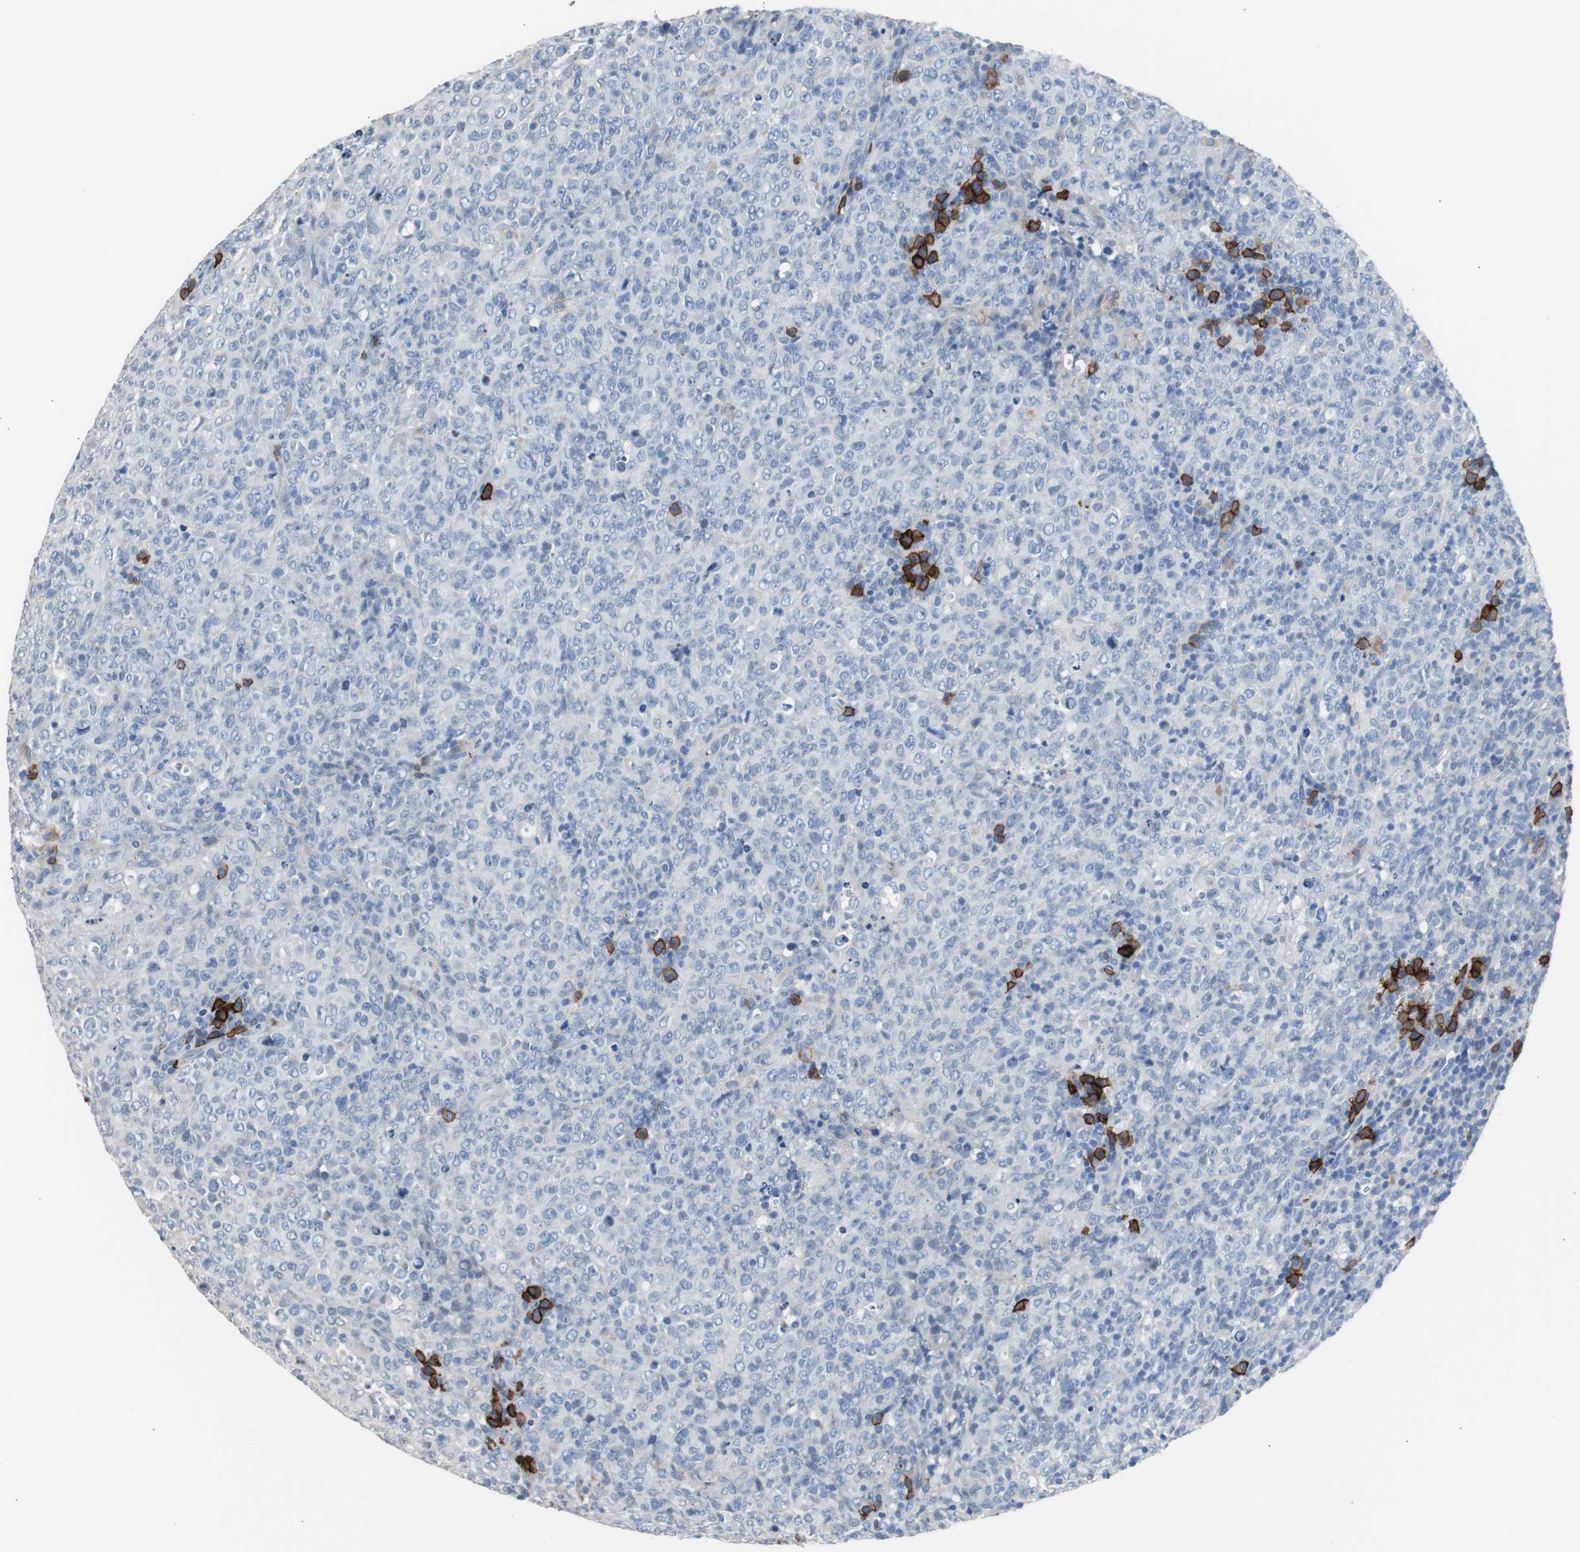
{"staining": {"intensity": "negative", "quantity": "none", "location": "none"}, "tissue": "lymphoma", "cell_type": "Tumor cells", "image_type": "cancer", "snomed": [{"axis": "morphology", "description": "Malignant lymphoma, non-Hodgkin's type, High grade"}, {"axis": "topography", "description": "Tonsil"}], "caption": "Immunohistochemistry histopathology image of human high-grade malignant lymphoma, non-Hodgkin's type stained for a protein (brown), which reveals no staining in tumor cells. (IHC, brightfield microscopy, high magnification).", "gene": "FCGR2B", "patient": {"sex": "female", "age": 36}}